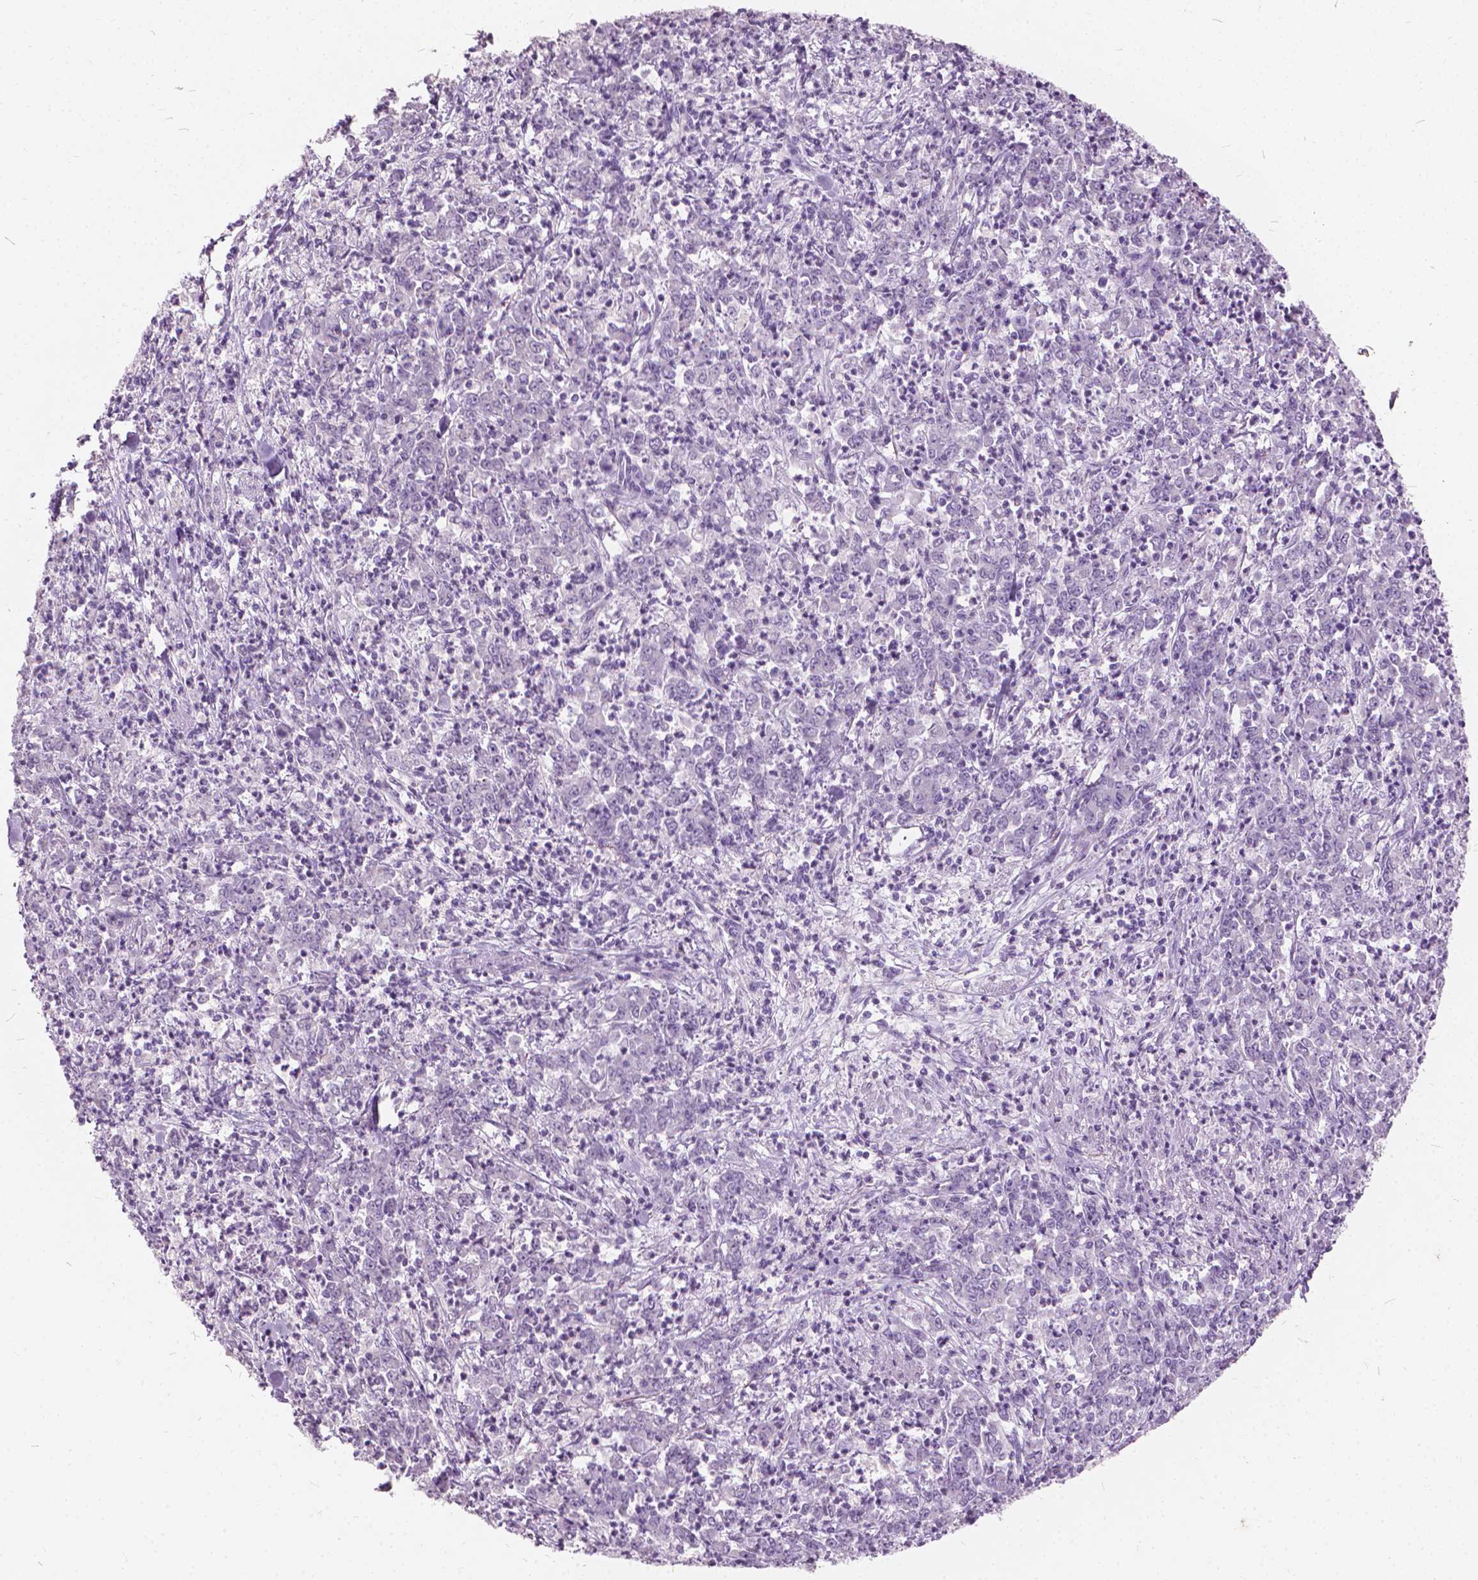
{"staining": {"intensity": "negative", "quantity": "none", "location": "none"}, "tissue": "stomach cancer", "cell_type": "Tumor cells", "image_type": "cancer", "snomed": [{"axis": "morphology", "description": "Adenocarcinoma, NOS"}, {"axis": "topography", "description": "Stomach, lower"}], "caption": "This is an immunohistochemistry histopathology image of stomach cancer. There is no positivity in tumor cells.", "gene": "DNM1", "patient": {"sex": "female", "age": 71}}